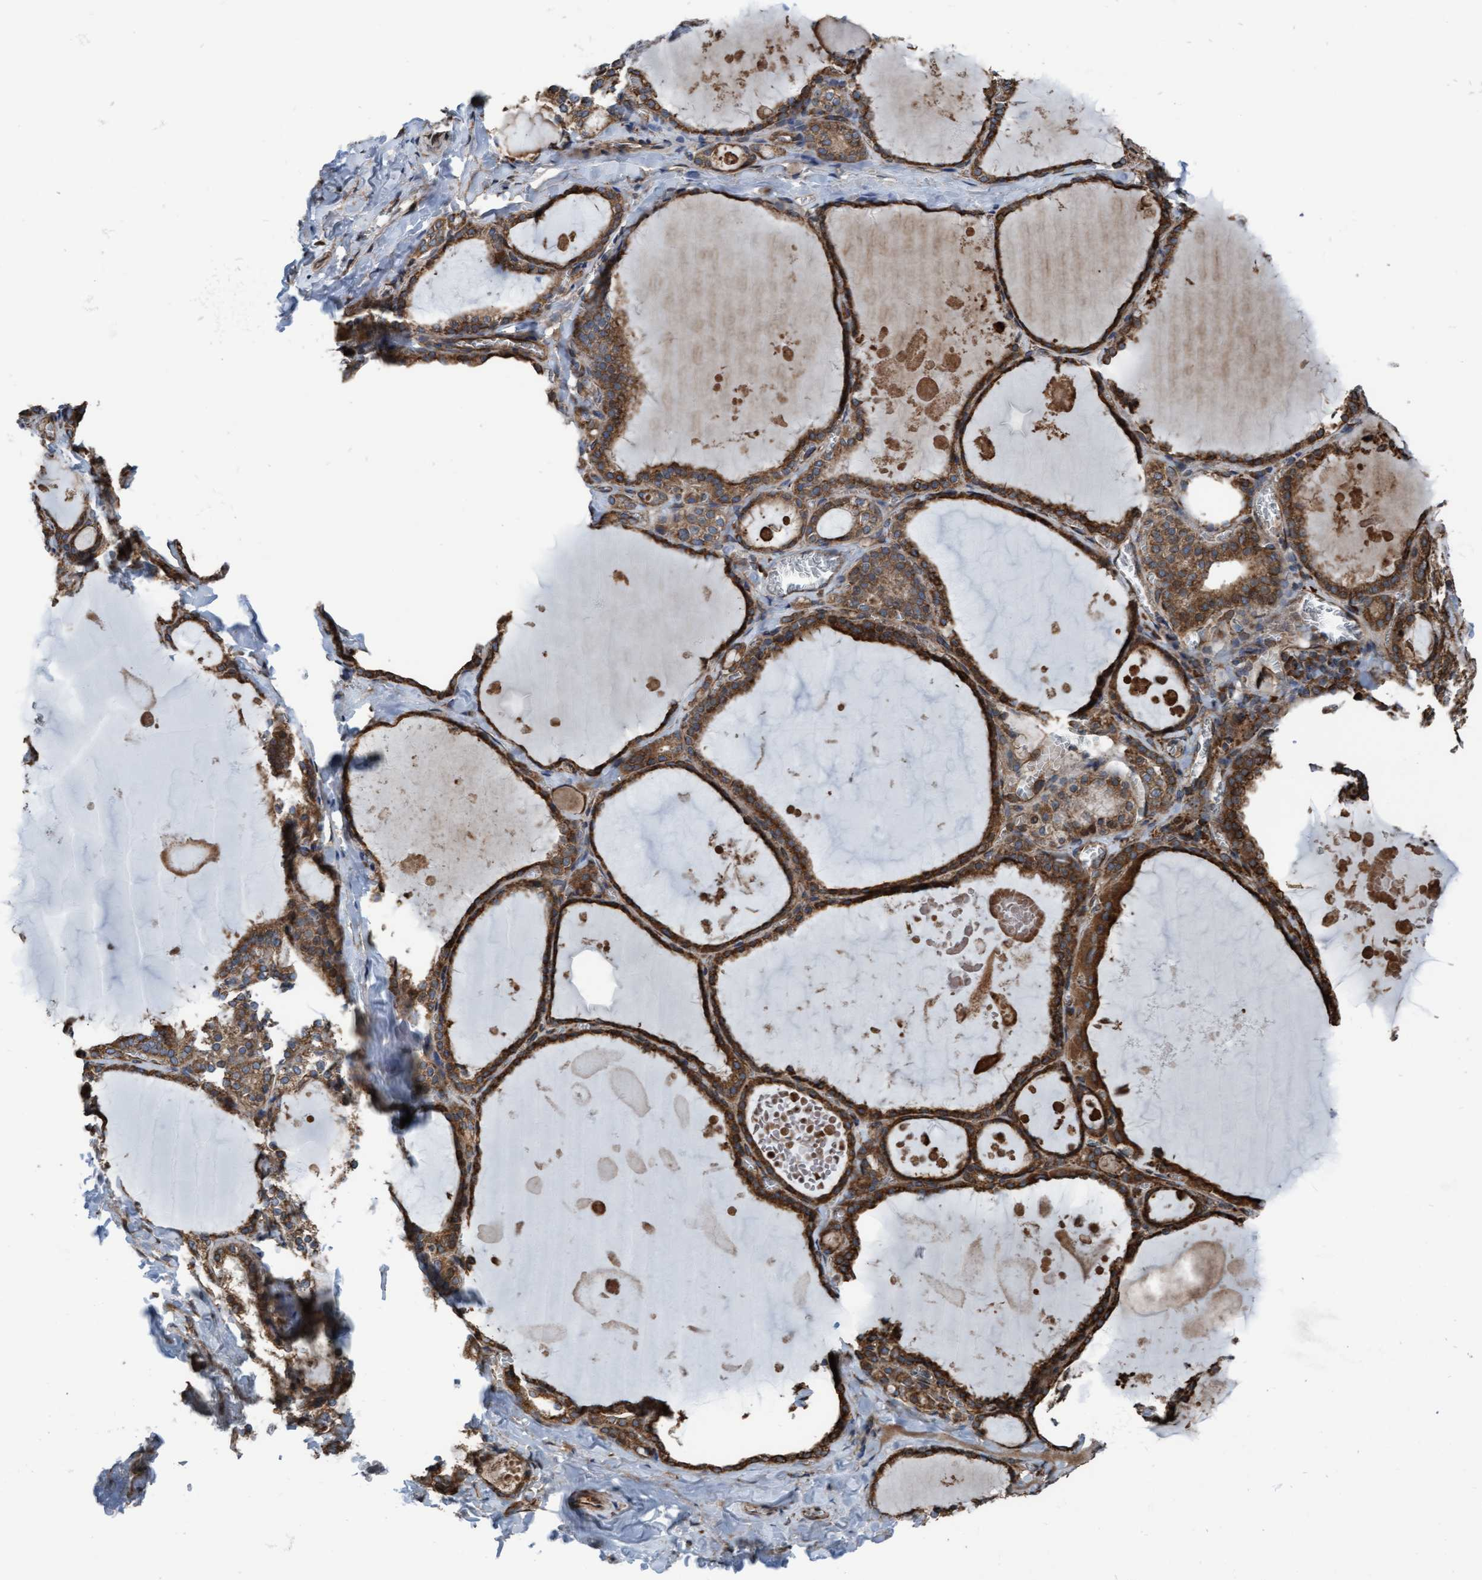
{"staining": {"intensity": "strong", "quantity": ">75%", "location": "cytoplasmic/membranous"}, "tissue": "thyroid gland", "cell_type": "Glandular cells", "image_type": "normal", "snomed": [{"axis": "morphology", "description": "Normal tissue, NOS"}, {"axis": "topography", "description": "Thyroid gland"}], "caption": "This is a histology image of immunohistochemistry (IHC) staining of unremarkable thyroid gland, which shows strong staining in the cytoplasmic/membranous of glandular cells.", "gene": "RAP1GAP2", "patient": {"sex": "male", "age": 56}}